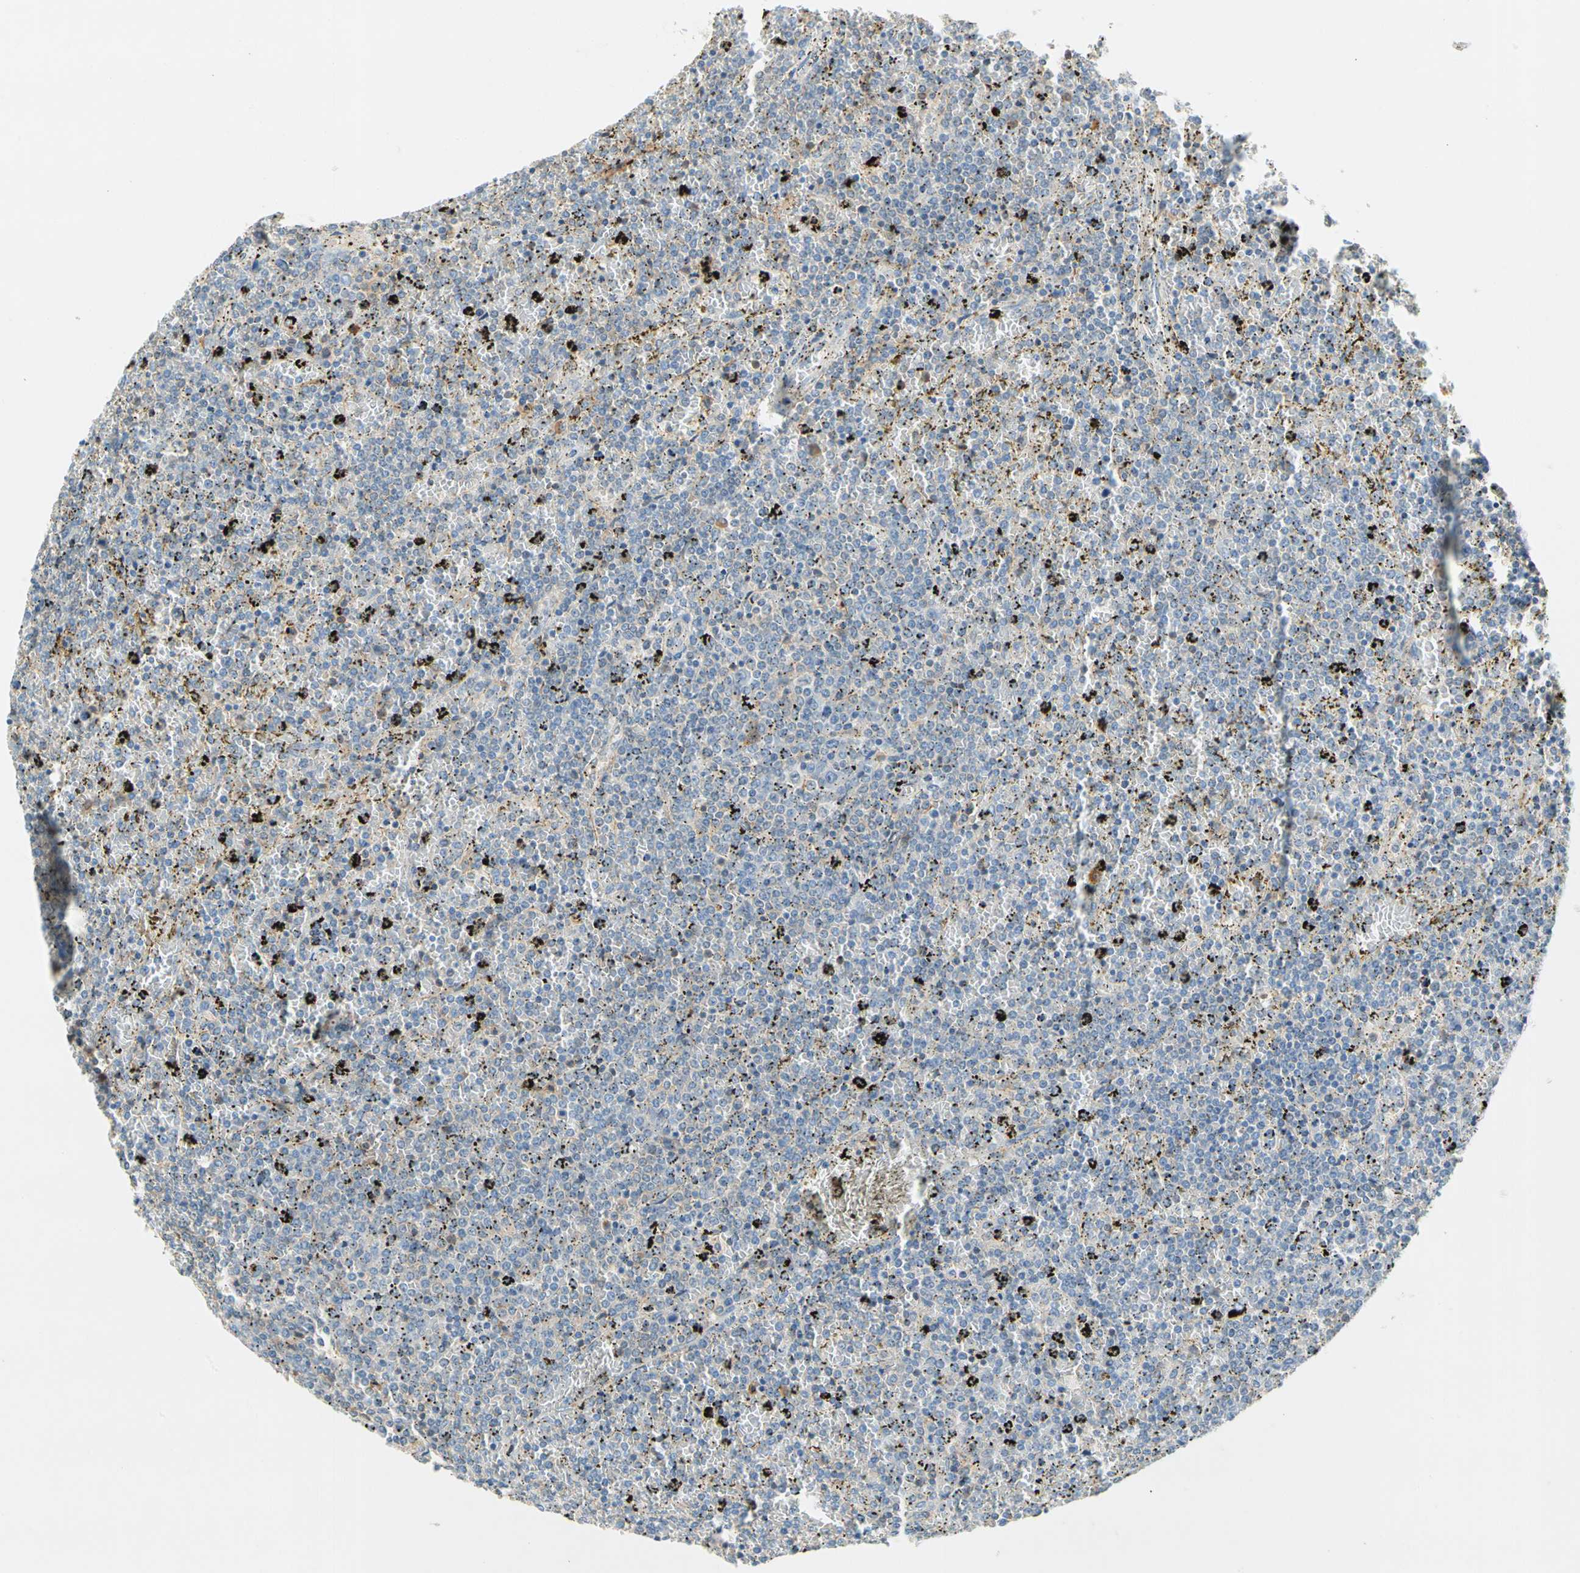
{"staining": {"intensity": "weak", "quantity": "25%-75%", "location": "cytoplasmic/membranous"}, "tissue": "lymphoma", "cell_type": "Tumor cells", "image_type": "cancer", "snomed": [{"axis": "morphology", "description": "Malignant lymphoma, non-Hodgkin's type, Low grade"}, {"axis": "topography", "description": "Spleen"}], "caption": "The immunohistochemical stain shows weak cytoplasmic/membranous positivity in tumor cells of low-grade malignant lymphoma, non-Hodgkin's type tissue.", "gene": "WIPI1", "patient": {"sex": "female", "age": 77}}